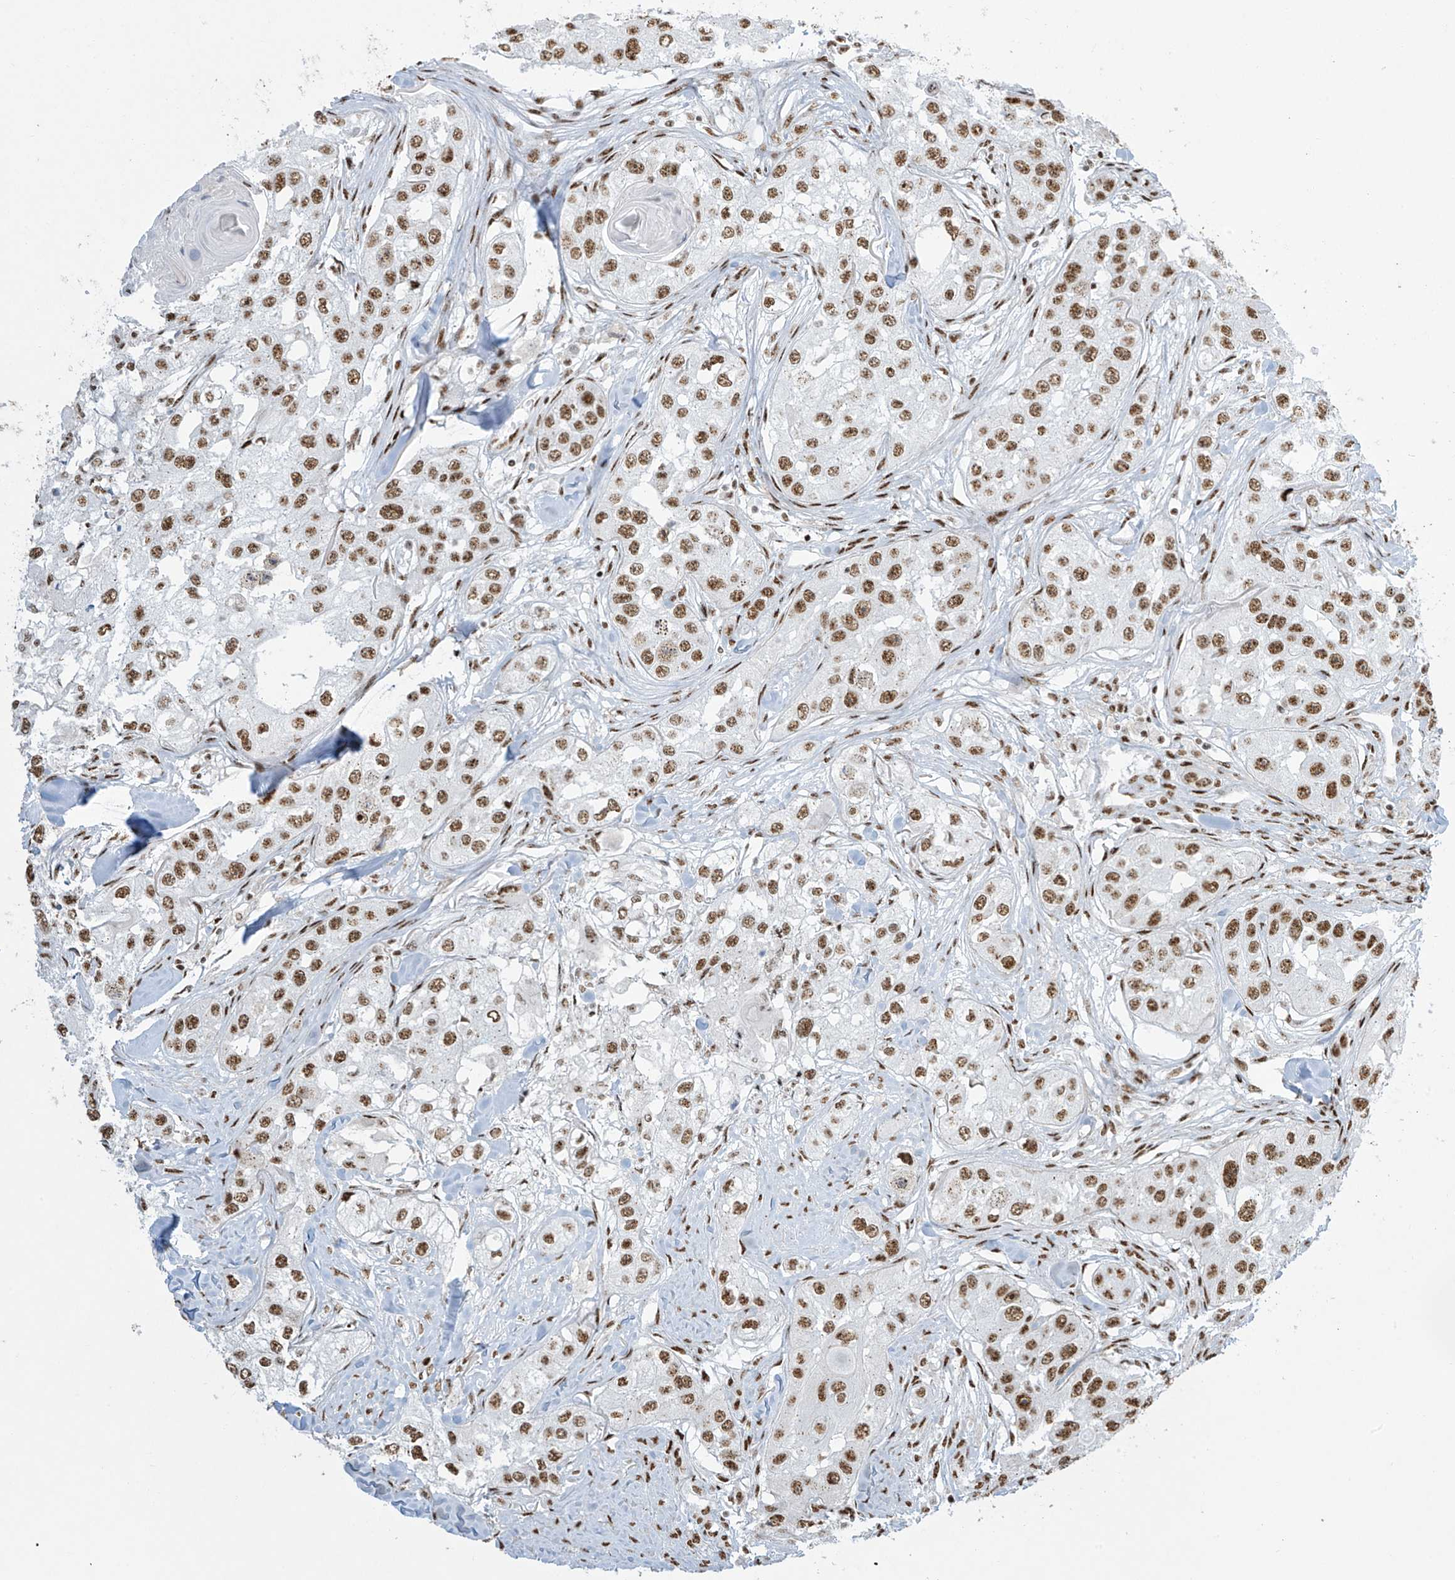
{"staining": {"intensity": "moderate", "quantity": ">75%", "location": "nuclear"}, "tissue": "head and neck cancer", "cell_type": "Tumor cells", "image_type": "cancer", "snomed": [{"axis": "morphology", "description": "Normal tissue, NOS"}, {"axis": "morphology", "description": "Squamous cell carcinoma, NOS"}, {"axis": "topography", "description": "Skeletal muscle"}, {"axis": "topography", "description": "Head-Neck"}], "caption": "Immunohistochemical staining of human head and neck cancer exhibits medium levels of moderate nuclear positivity in approximately >75% of tumor cells.", "gene": "MS4A6A", "patient": {"sex": "male", "age": 51}}